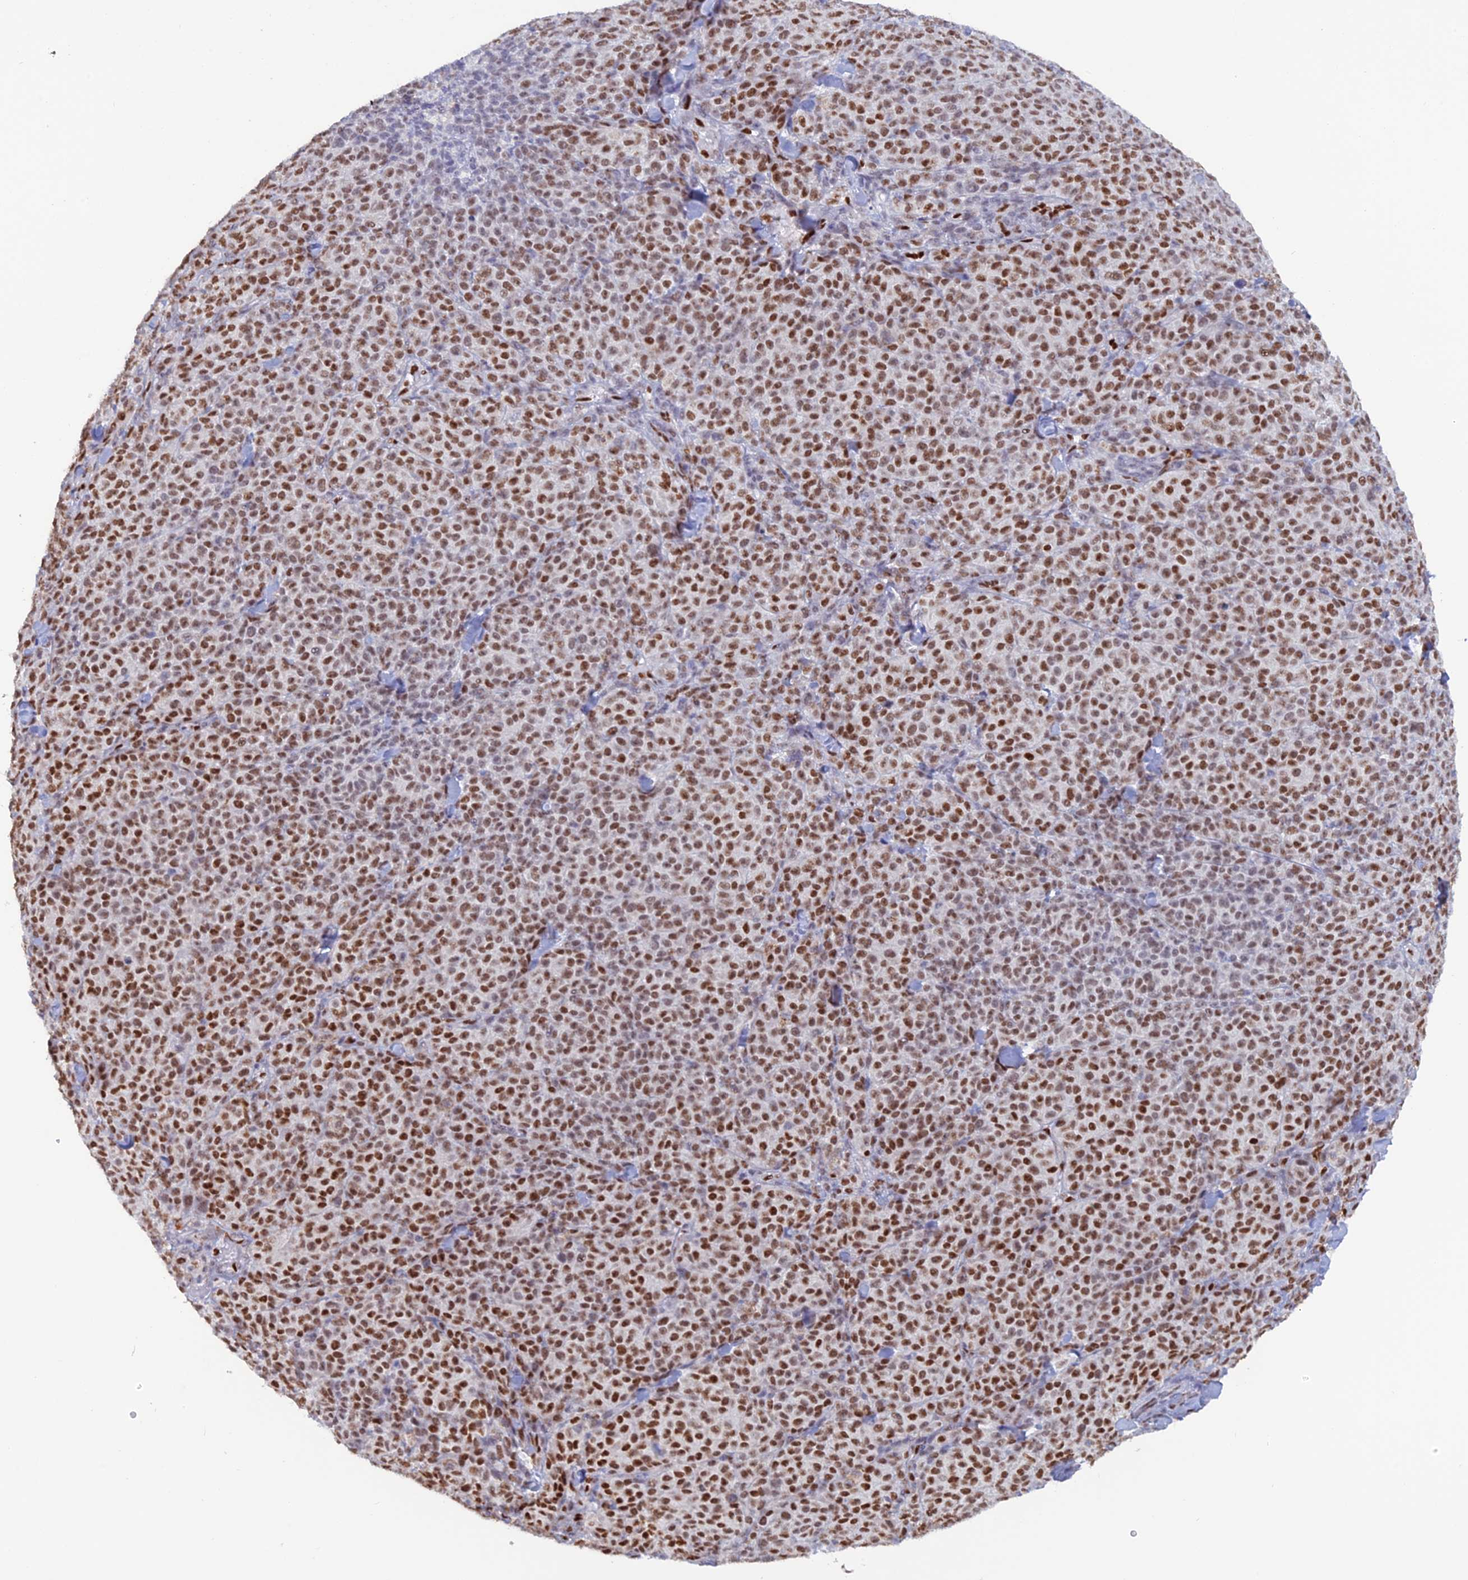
{"staining": {"intensity": "moderate", "quantity": ">75%", "location": "nuclear"}, "tissue": "melanoma", "cell_type": "Tumor cells", "image_type": "cancer", "snomed": [{"axis": "morphology", "description": "Normal tissue, NOS"}, {"axis": "morphology", "description": "Malignant melanoma, NOS"}, {"axis": "topography", "description": "Skin"}], "caption": "Immunohistochemistry of malignant melanoma shows medium levels of moderate nuclear positivity in approximately >75% of tumor cells.", "gene": "NOL4L", "patient": {"sex": "female", "age": 34}}